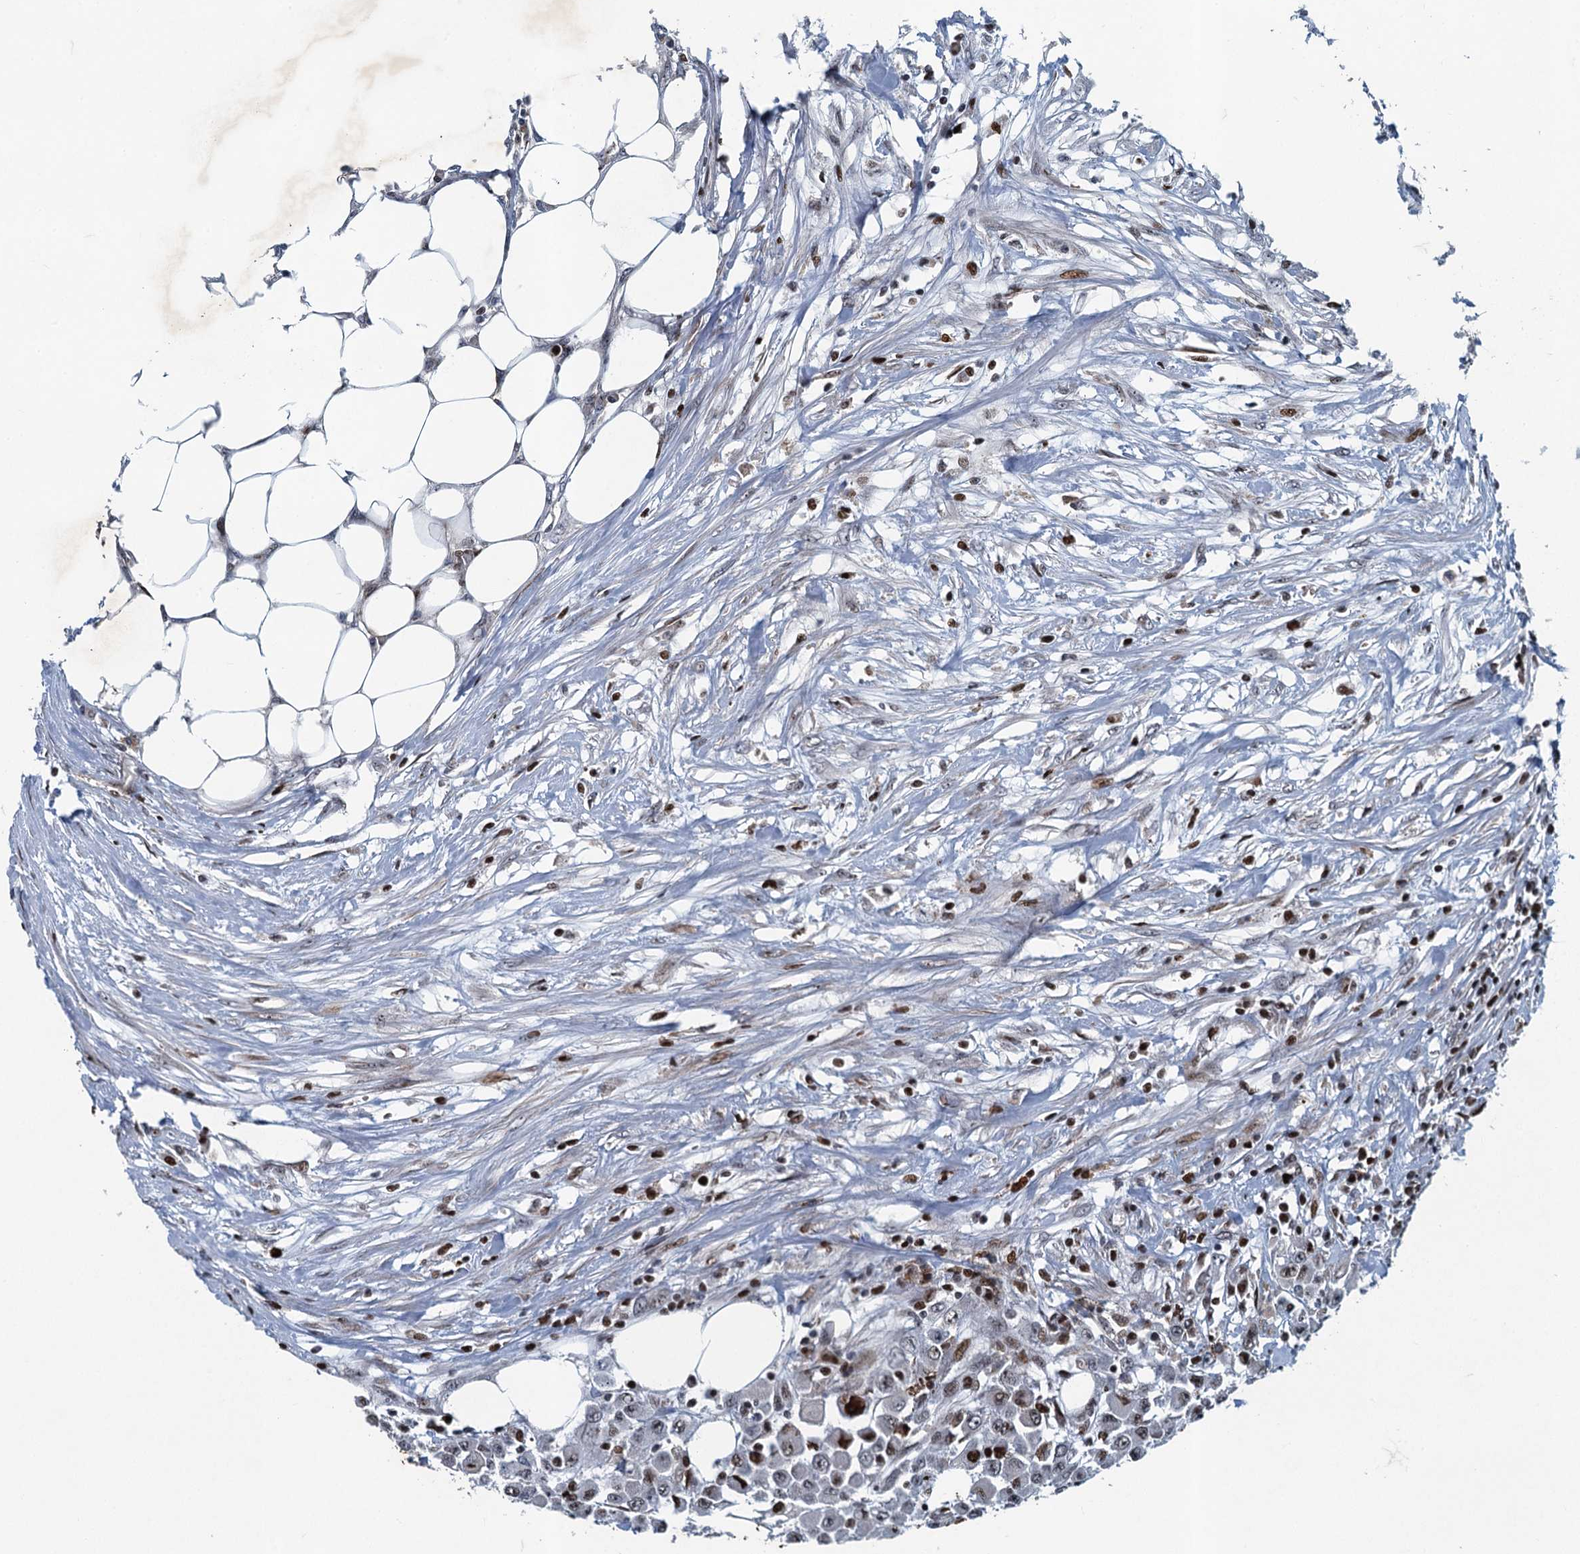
{"staining": {"intensity": "moderate", "quantity": "<25%", "location": "nuclear"}, "tissue": "colorectal cancer", "cell_type": "Tumor cells", "image_type": "cancer", "snomed": [{"axis": "morphology", "description": "Adenocarcinoma, NOS"}, {"axis": "topography", "description": "Colon"}], "caption": "Colorectal cancer stained with a protein marker exhibits moderate staining in tumor cells.", "gene": "ANKRD13D", "patient": {"sex": "male", "age": 51}}